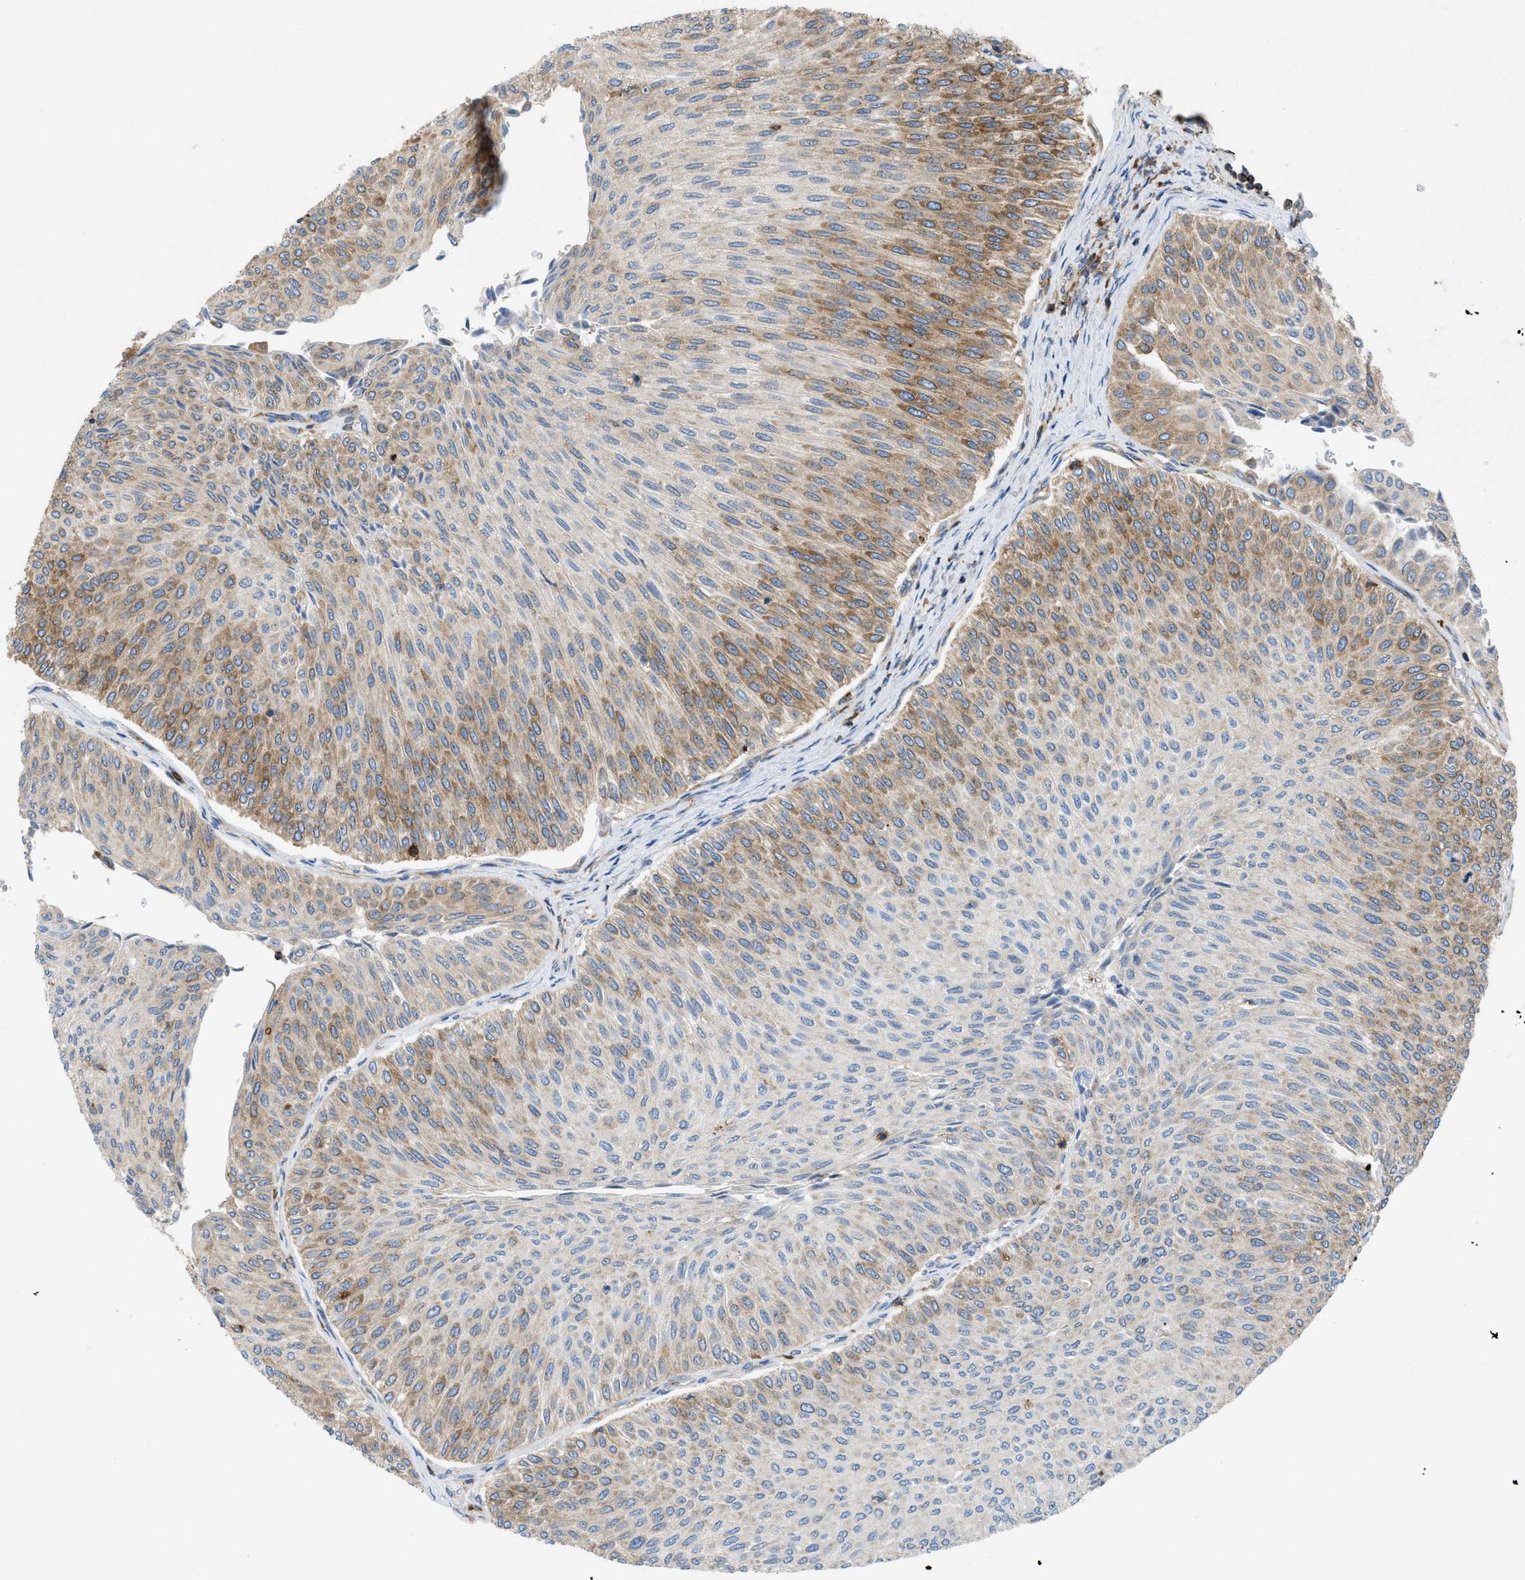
{"staining": {"intensity": "moderate", "quantity": "25%-75%", "location": "cytoplasmic/membranous"}, "tissue": "urothelial cancer", "cell_type": "Tumor cells", "image_type": "cancer", "snomed": [{"axis": "morphology", "description": "Urothelial carcinoma, Low grade"}, {"axis": "topography", "description": "Urinary bladder"}], "caption": "Approximately 25%-75% of tumor cells in urothelial cancer reveal moderate cytoplasmic/membranous protein staining as visualized by brown immunohistochemical staining.", "gene": "GPAT4", "patient": {"sex": "male", "age": 78}}